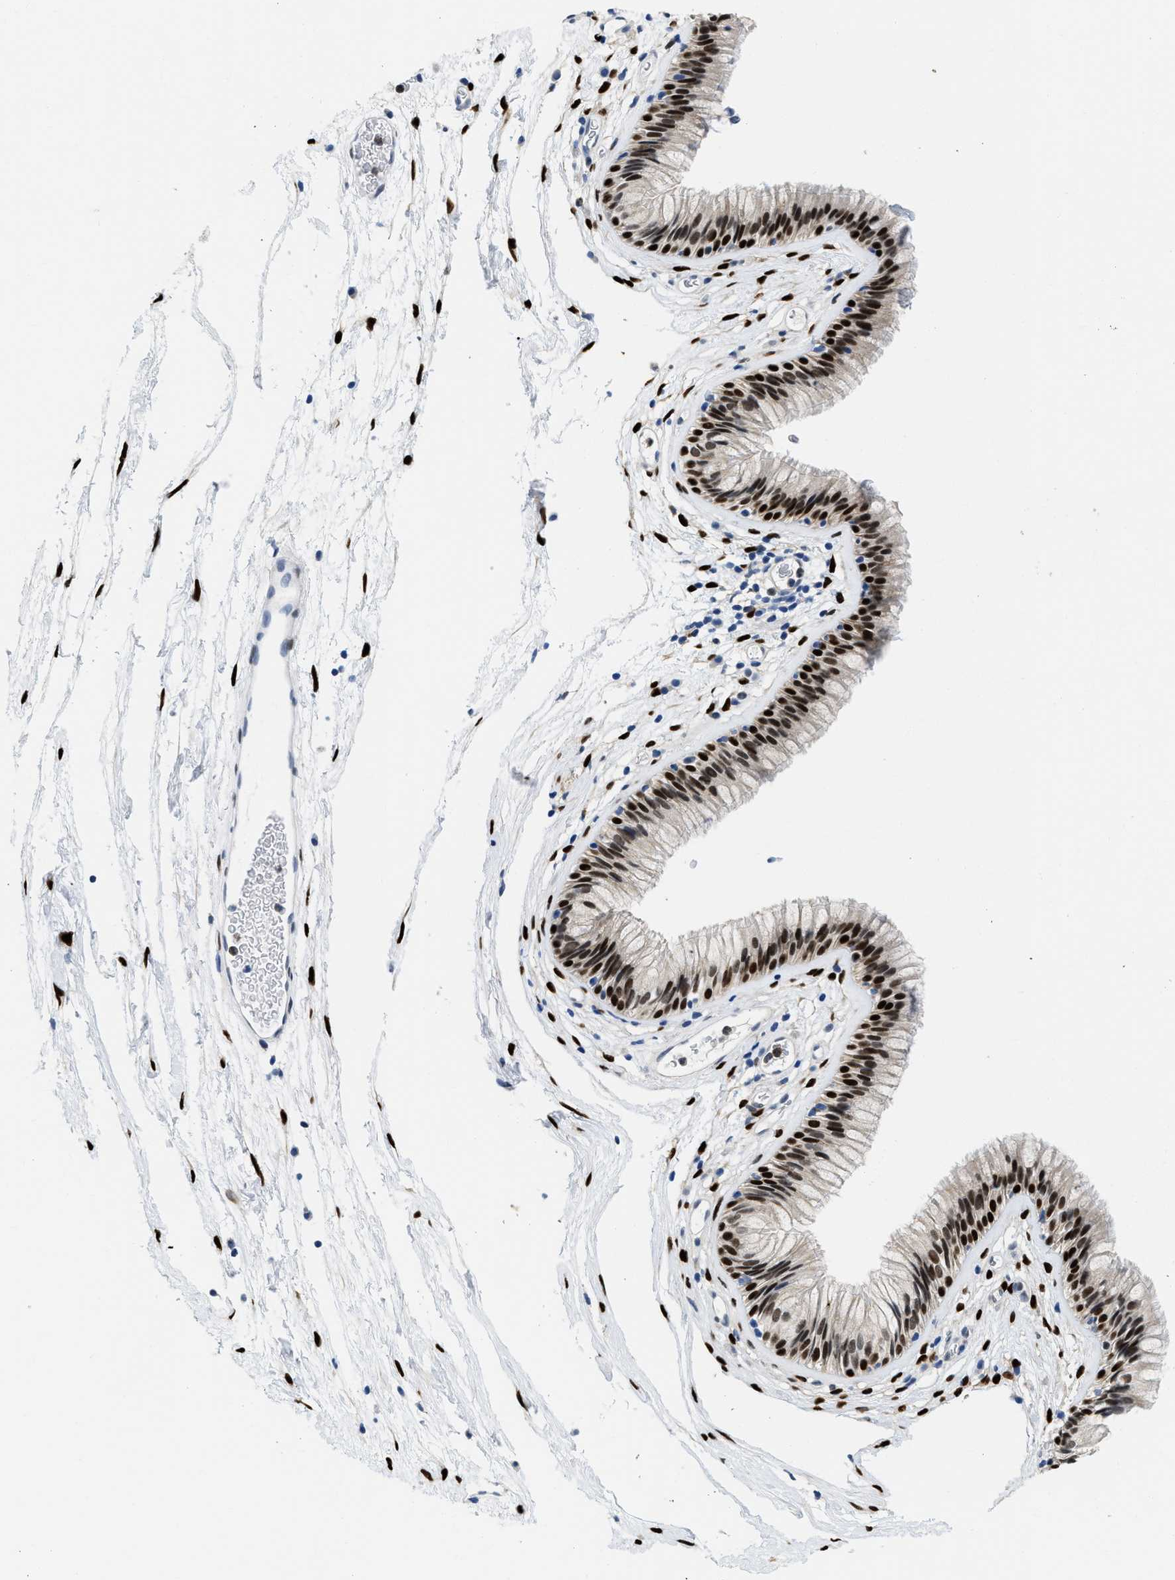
{"staining": {"intensity": "strong", "quantity": ">75%", "location": "nuclear"}, "tissue": "nasopharynx", "cell_type": "Respiratory epithelial cells", "image_type": "normal", "snomed": [{"axis": "morphology", "description": "Normal tissue, NOS"}, {"axis": "morphology", "description": "Inflammation, NOS"}, {"axis": "topography", "description": "Nasopharynx"}], "caption": "Nasopharynx stained with immunohistochemistry (IHC) shows strong nuclear staining in about >75% of respiratory epithelial cells.", "gene": "NFIX", "patient": {"sex": "male", "age": 48}}